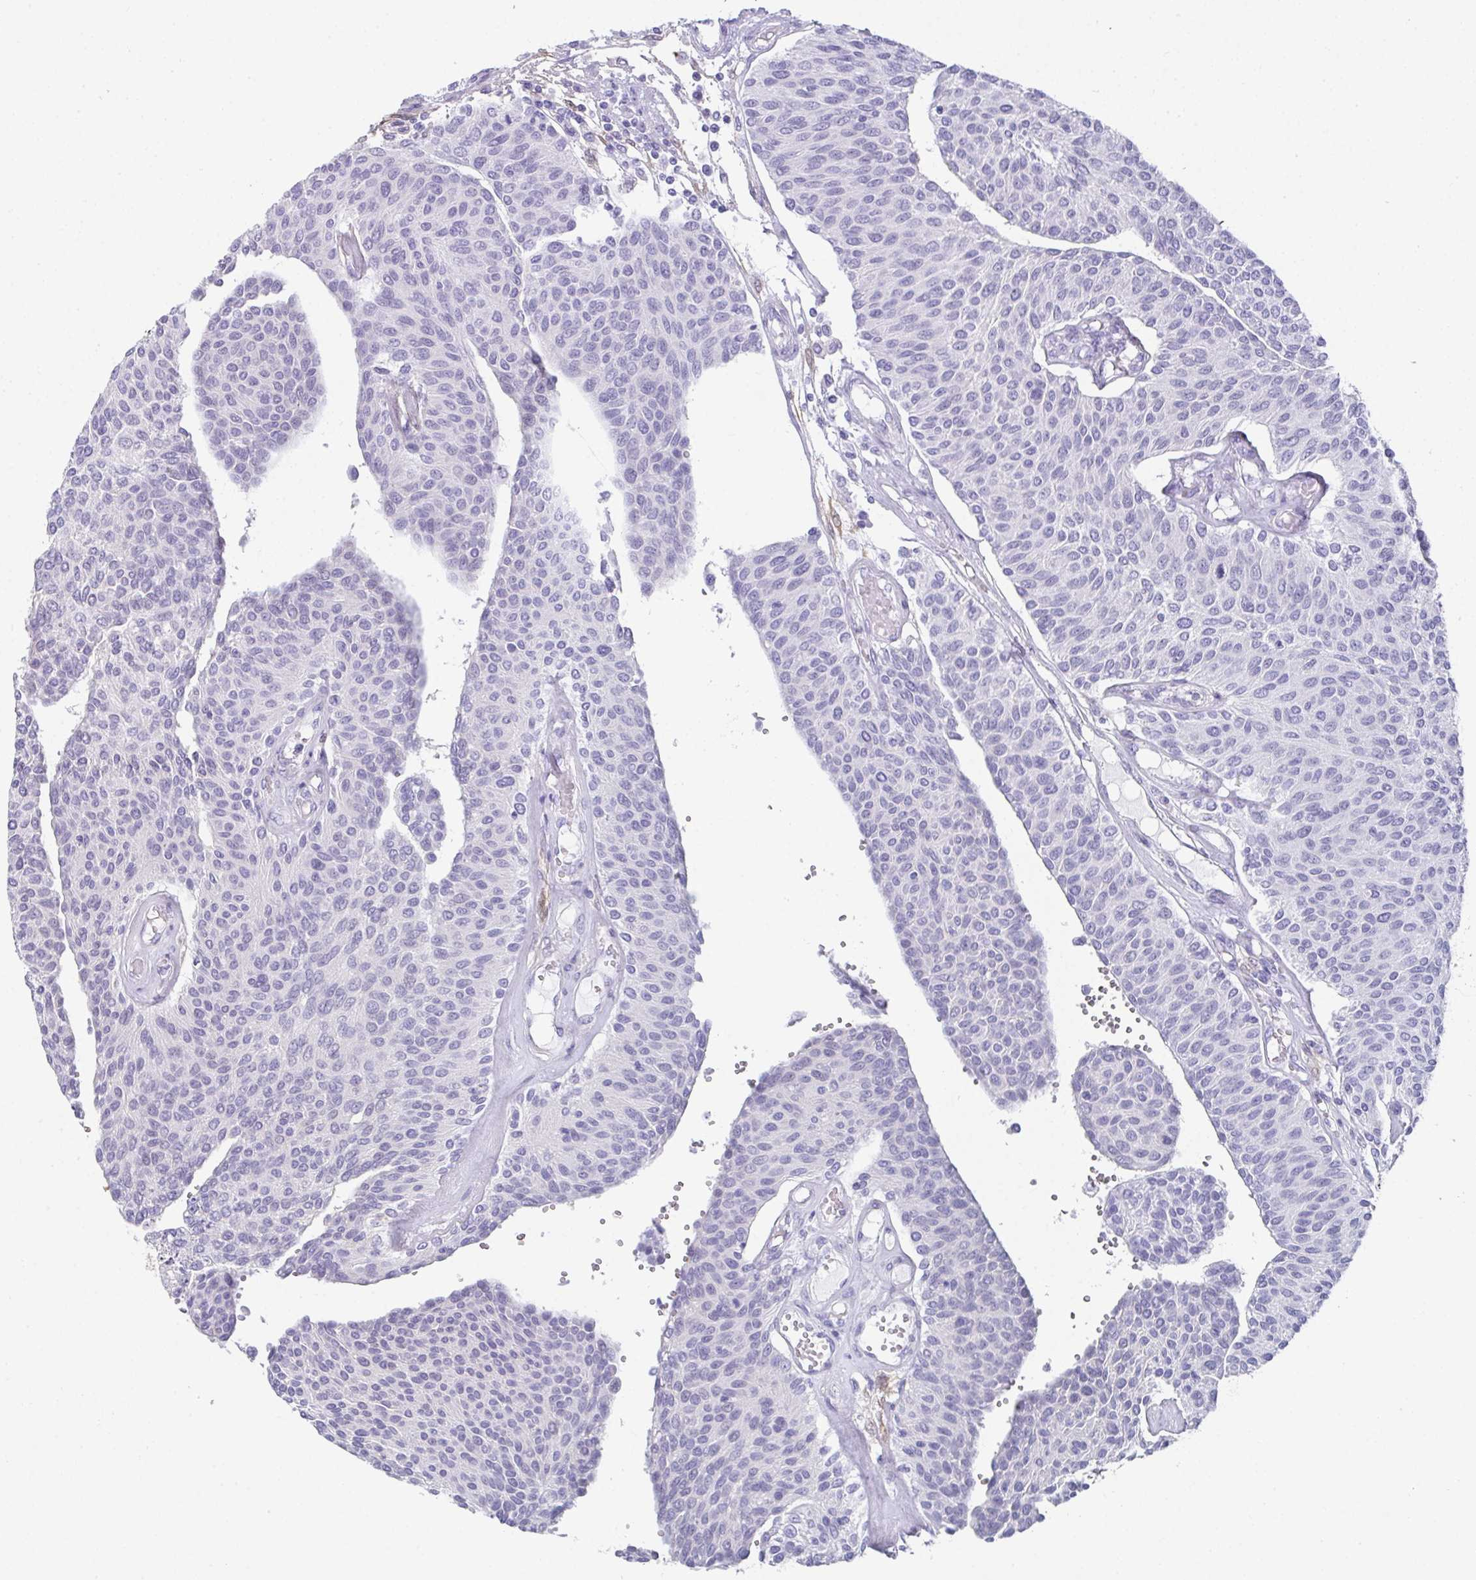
{"staining": {"intensity": "negative", "quantity": "none", "location": "none"}, "tissue": "urothelial cancer", "cell_type": "Tumor cells", "image_type": "cancer", "snomed": [{"axis": "morphology", "description": "Urothelial carcinoma, NOS"}, {"axis": "topography", "description": "Urinary bladder"}], "caption": "This is a photomicrograph of IHC staining of urothelial cancer, which shows no staining in tumor cells.", "gene": "RBP1", "patient": {"sex": "male", "age": 55}}